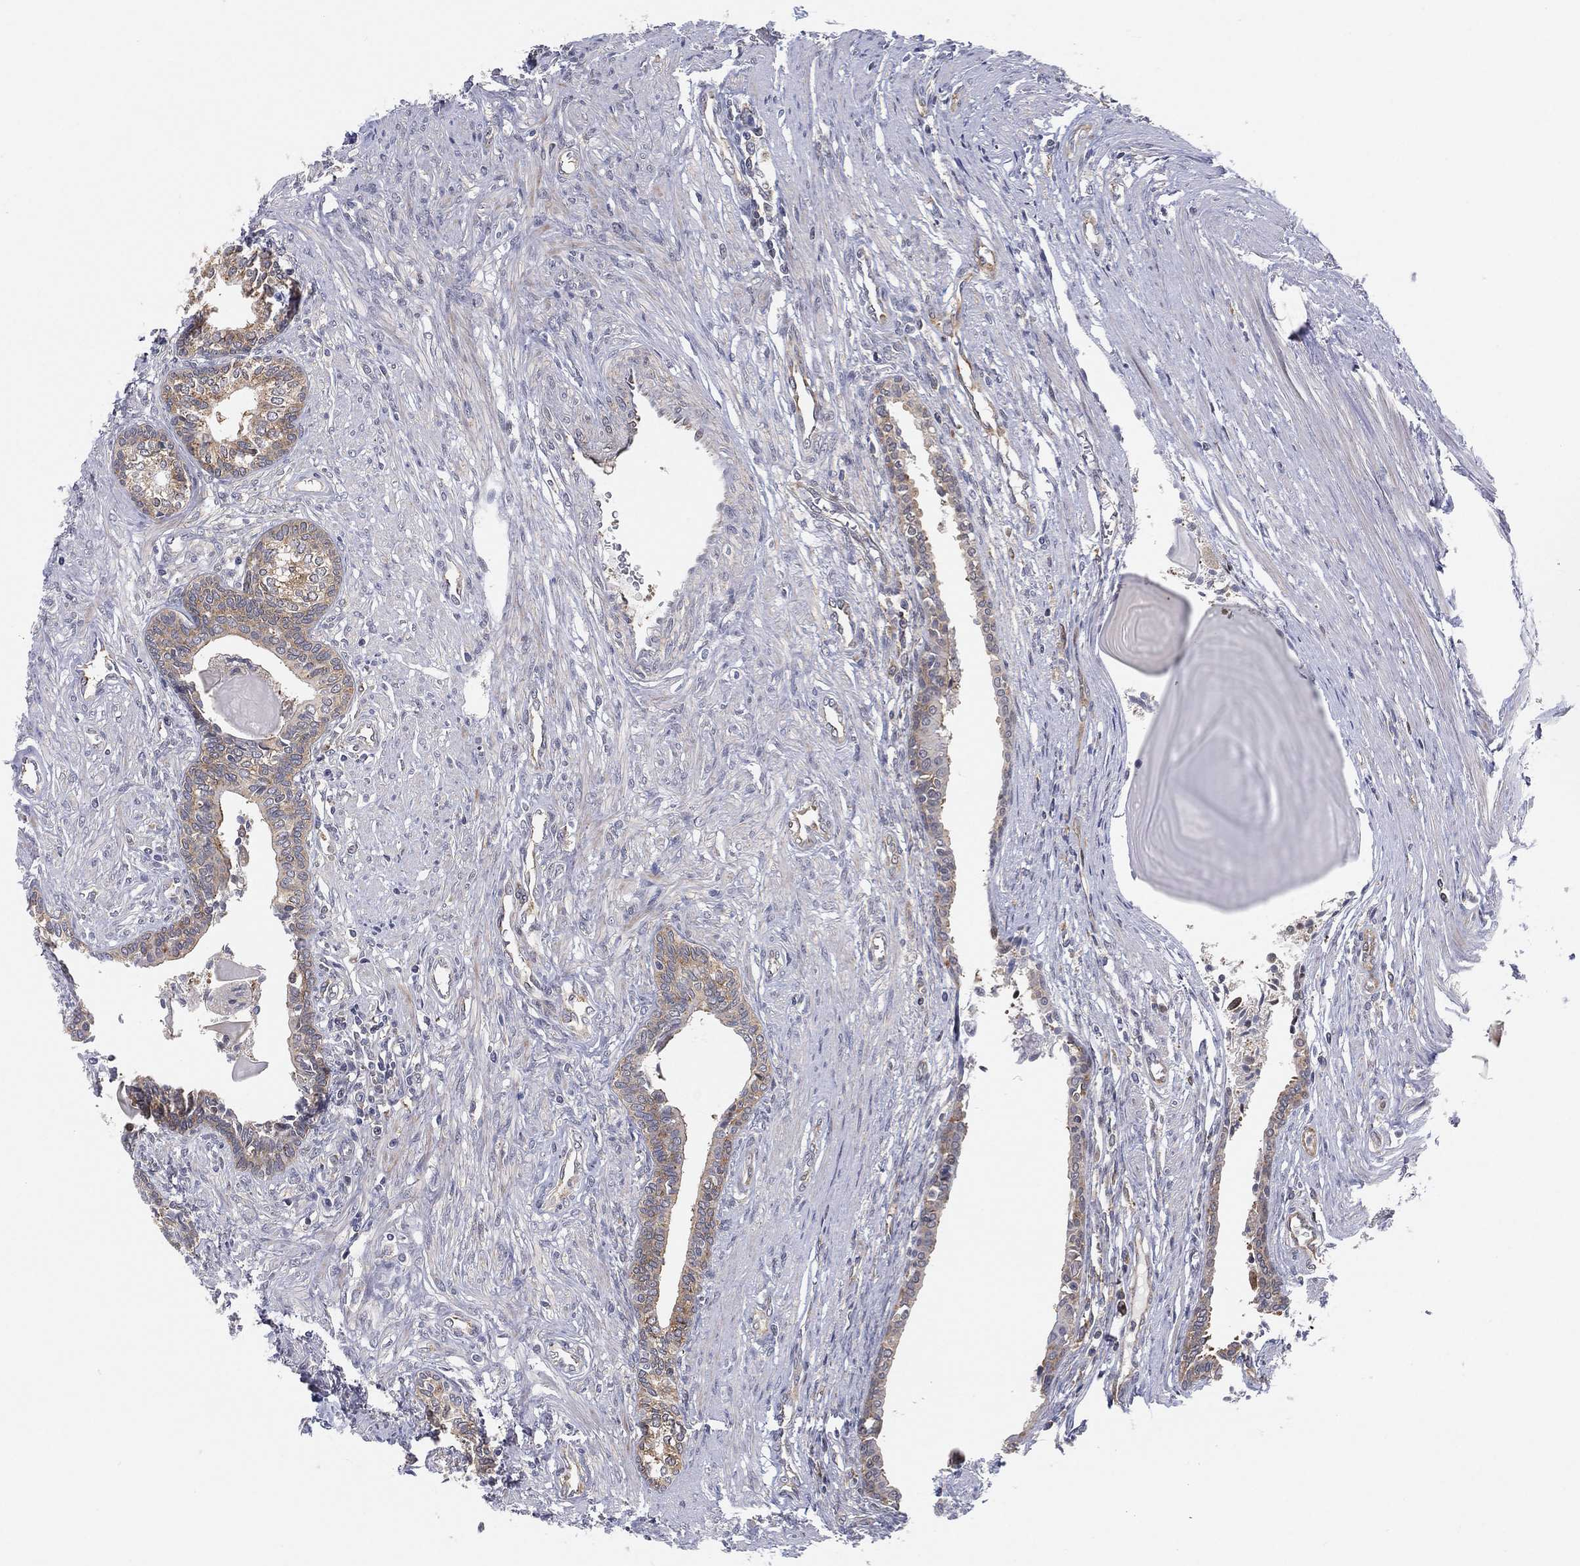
{"staining": {"intensity": "negative", "quantity": "none", "location": "none"}, "tissue": "prostate", "cell_type": "Glandular cells", "image_type": "normal", "snomed": [{"axis": "morphology", "description": "Normal tissue, NOS"}, {"axis": "topography", "description": "Prostate"}], "caption": "This is an immunohistochemistry histopathology image of benign prostate. There is no expression in glandular cells.", "gene": "TMTC4", "patient": {"sex": "male", "age": 60}}